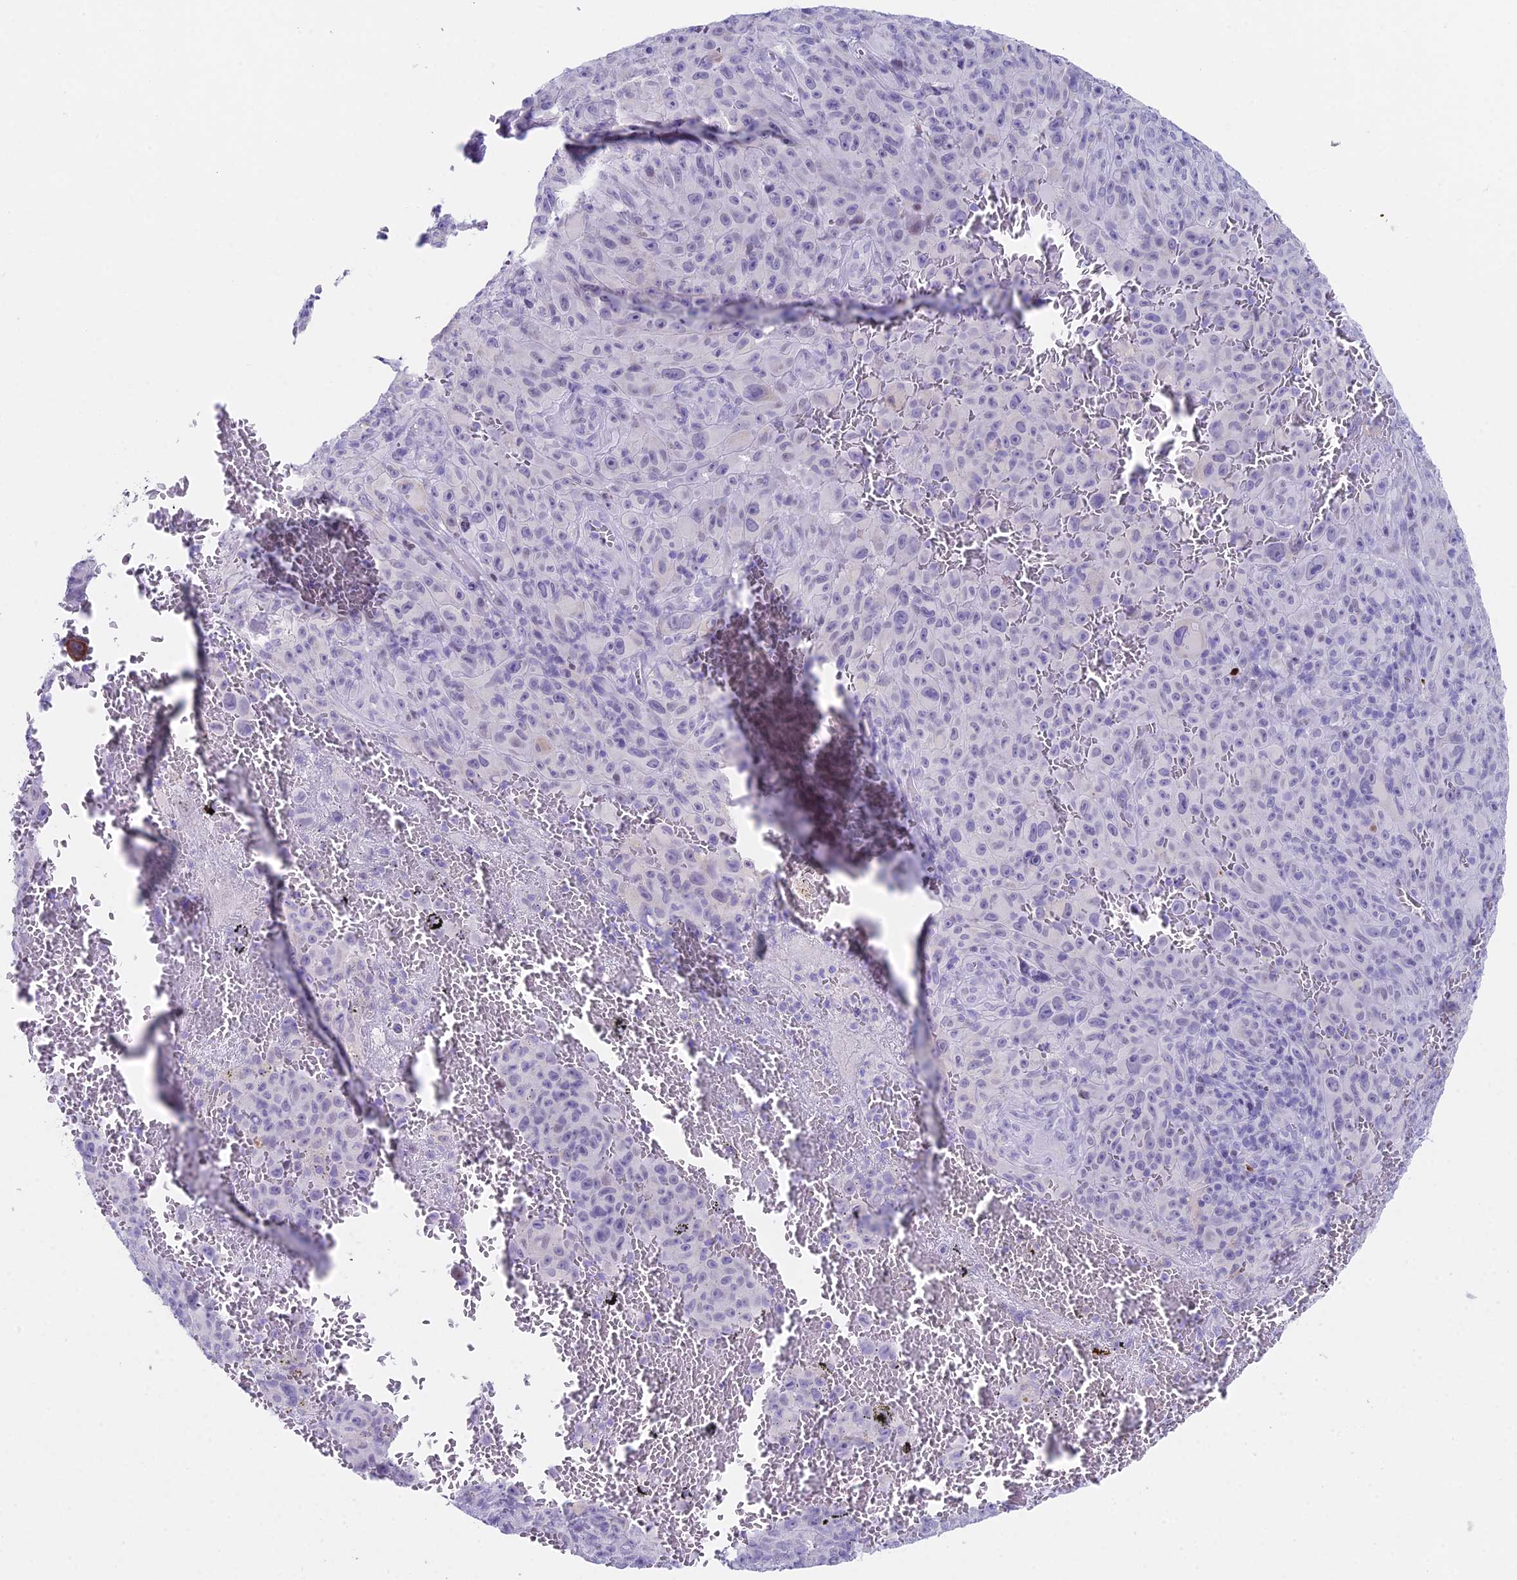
{"staining": {"intensity": "negative", "quantity": "none", "location": "none"}, "tissue": "melanoma", "cell_type": "Tumor cells", "image_type": "cancer", "snomed": [{"axis": "morphology", "description": "Malignant melanoma, NOS"}, {"axis": "topography", "description": "Skin"}], "caption": "A photomicrograph of melanoma stained for a protein displays no brown staining in tumor cells. (DAB IHC with hematoxylin counter stain).", "gene": "CC2D2A", "patient": {"sex": "female", "age": 82}}